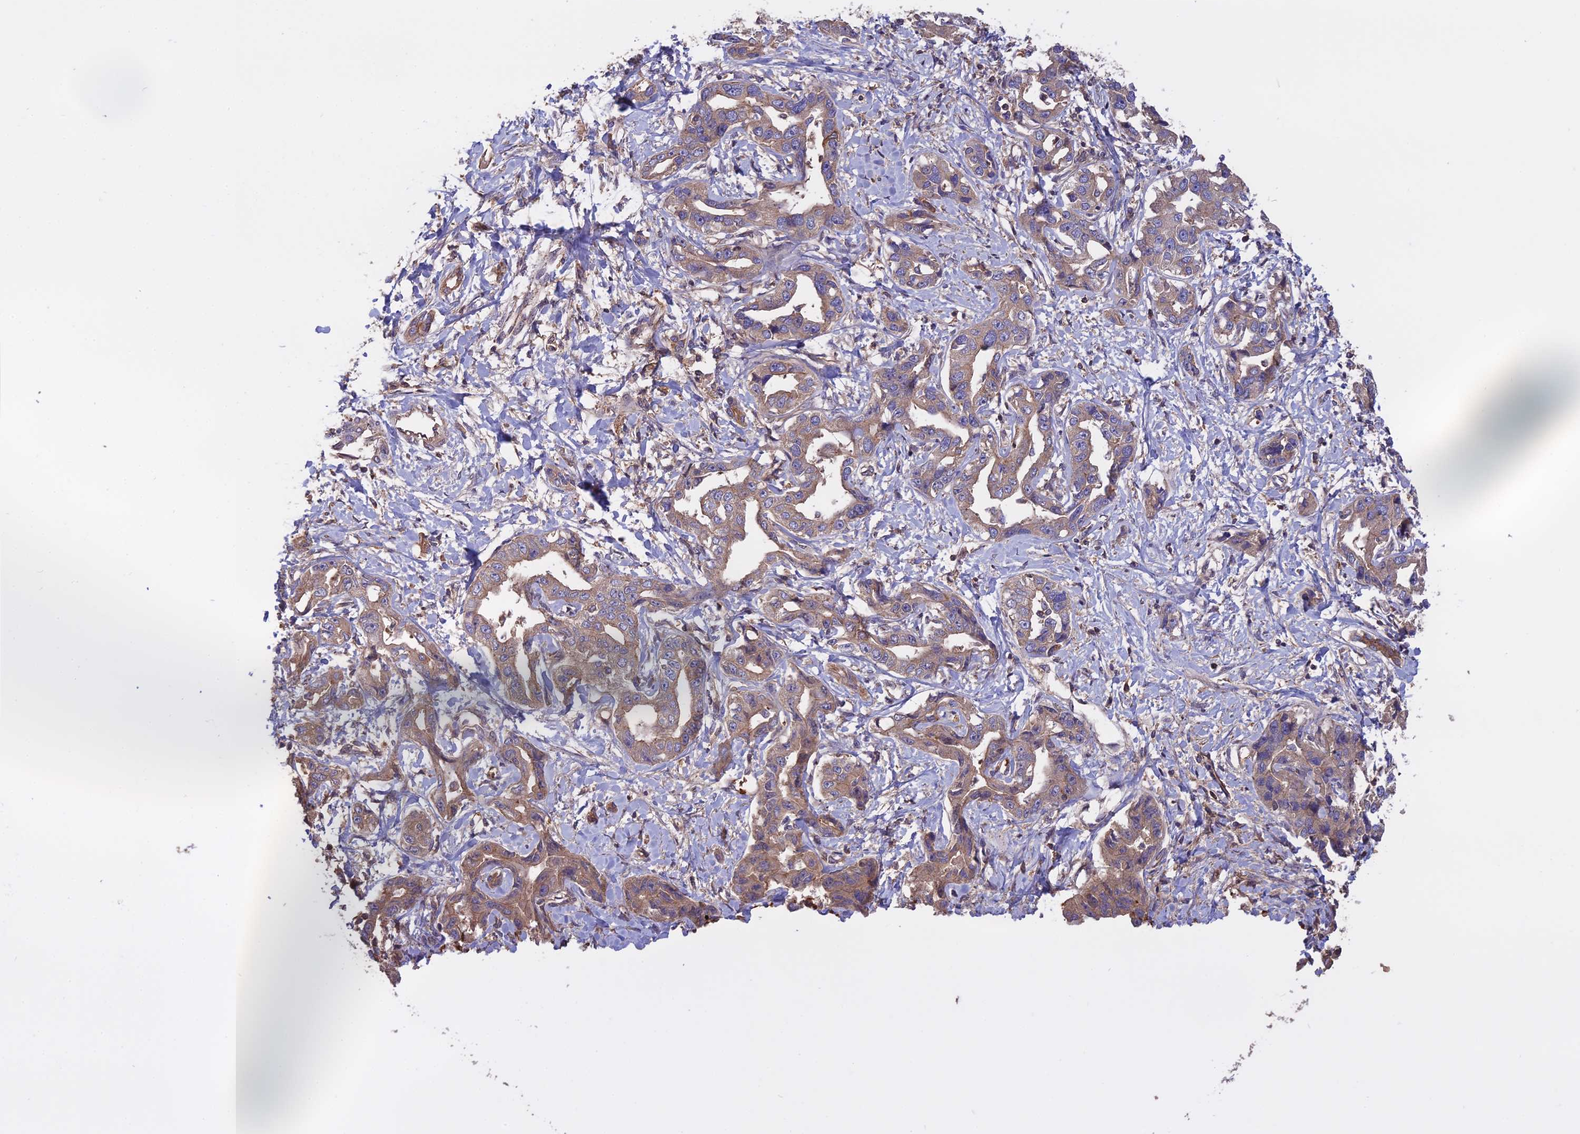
{"staining": {"intensity": "weak", "quantity": ">75%", "location": "cytoplasmic/membranous"}, "tissue": "liver cancer", "cell_type": "Tumor cells", "image_type": "cancer", "snomed": [{"axis": "morphology", "description": "Cholangiocarcinoma"}, {"axis": "topography", "description": "Liver"}], "caption": "A low amount of weak cytoplasmic/membranous staining is seen in approximately >75% of tumor cells in liver cancer tissue. Immunohistochemistry (ihc) stains the protein in brown and the nuclei are stained blue.", "gene": "GALR2", "patient": {"sex": "male", "age": 59}}